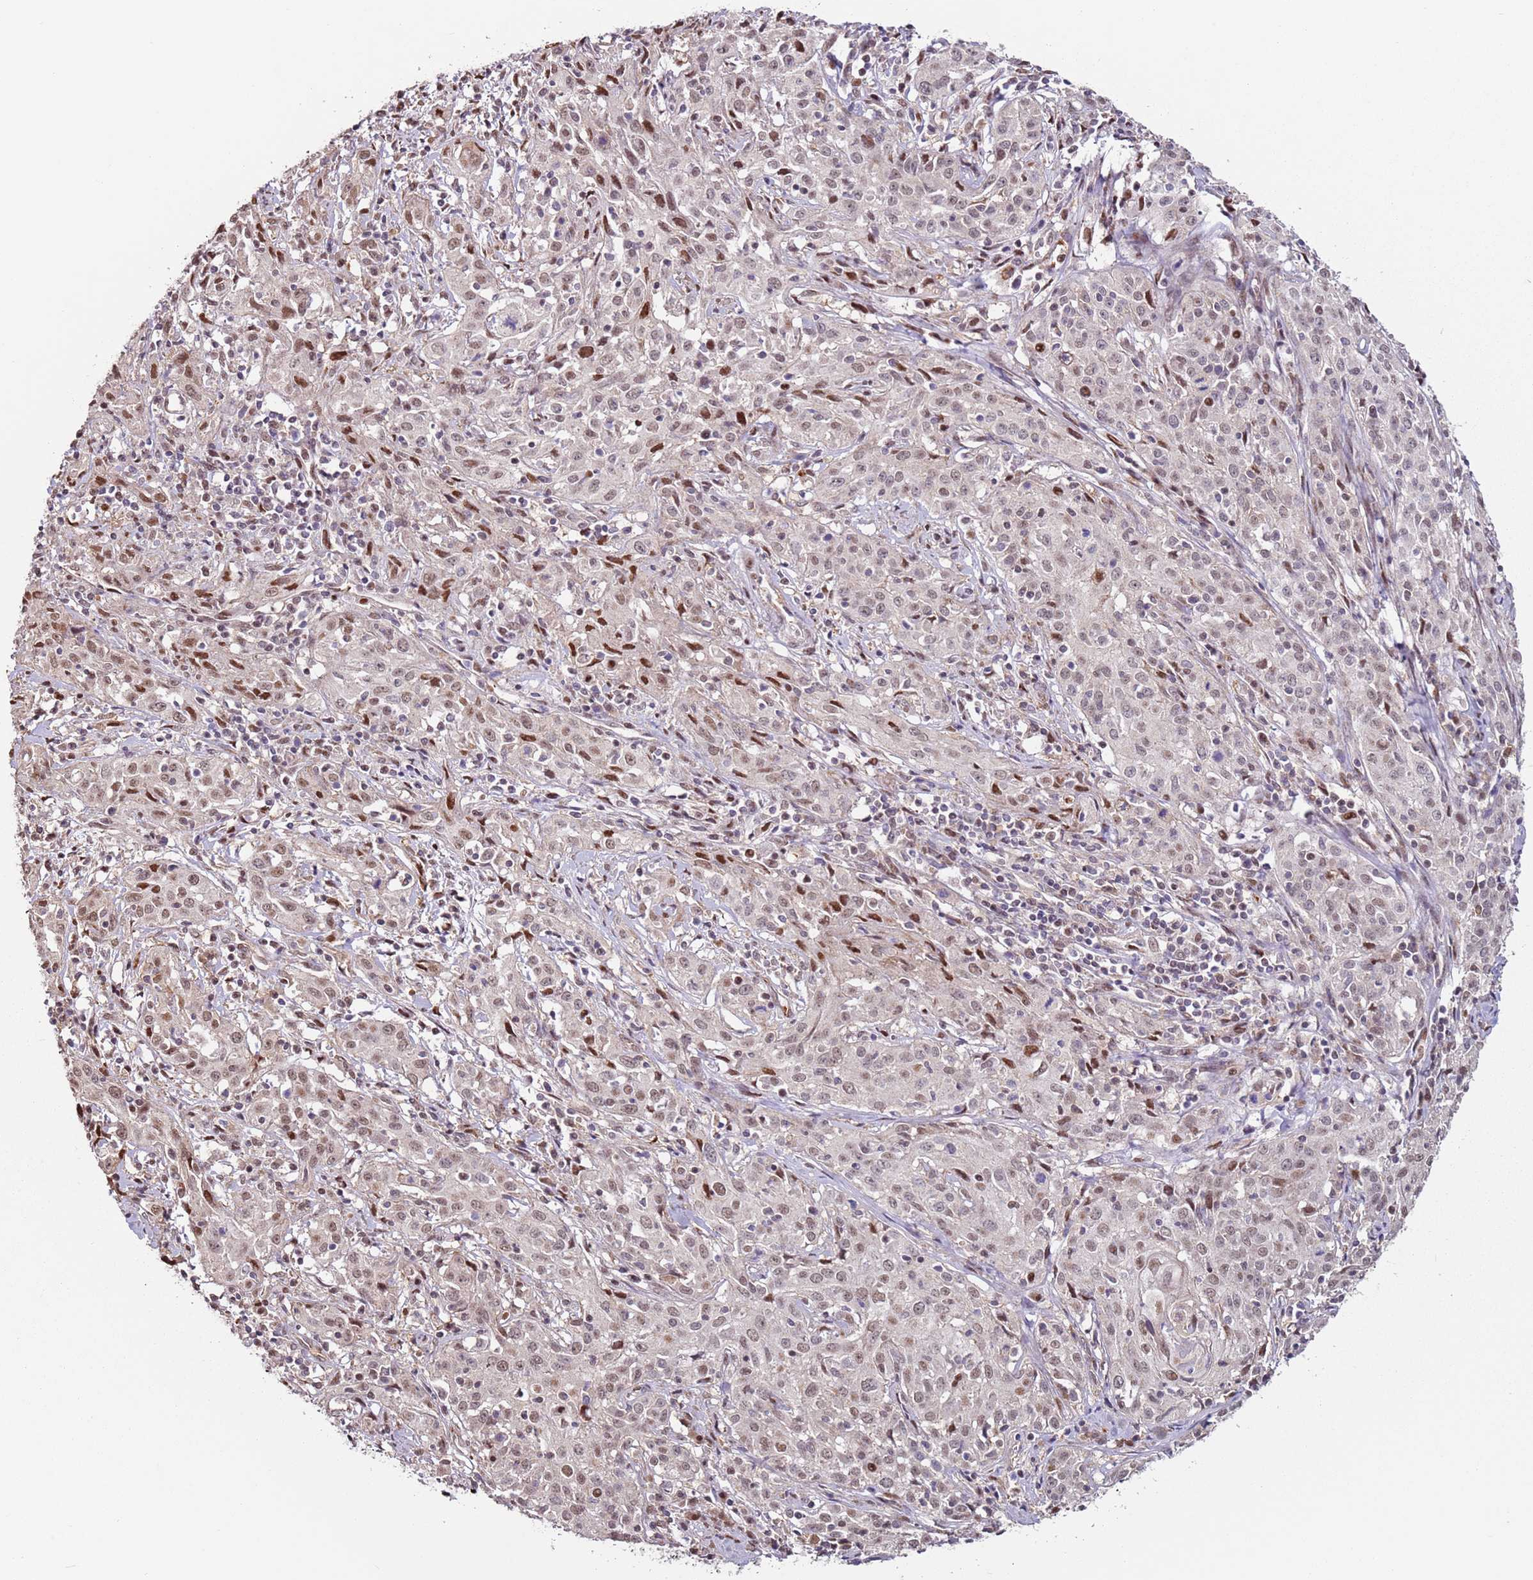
{"staining": {"intensity": "moderate", "quantity": "25%-75%", "location": "nuclear"}, "tissue": "cervical cancer", "cell_type": "Tumor cells", "image_type": "cancer", "snomed": [{"axis": "morphology", "description": "Squamous cell carcinoma, NOS"}, {"axis": "topography", "description": "Cervix"}], "caption": "DAB immunohistochemical staining of cervical cancer displays moderate nuclear protein positivity in approximately 25%-75% of tumor cells.", "gene": "PSMD4", "patient": {"sex": "female", "age": 57}}